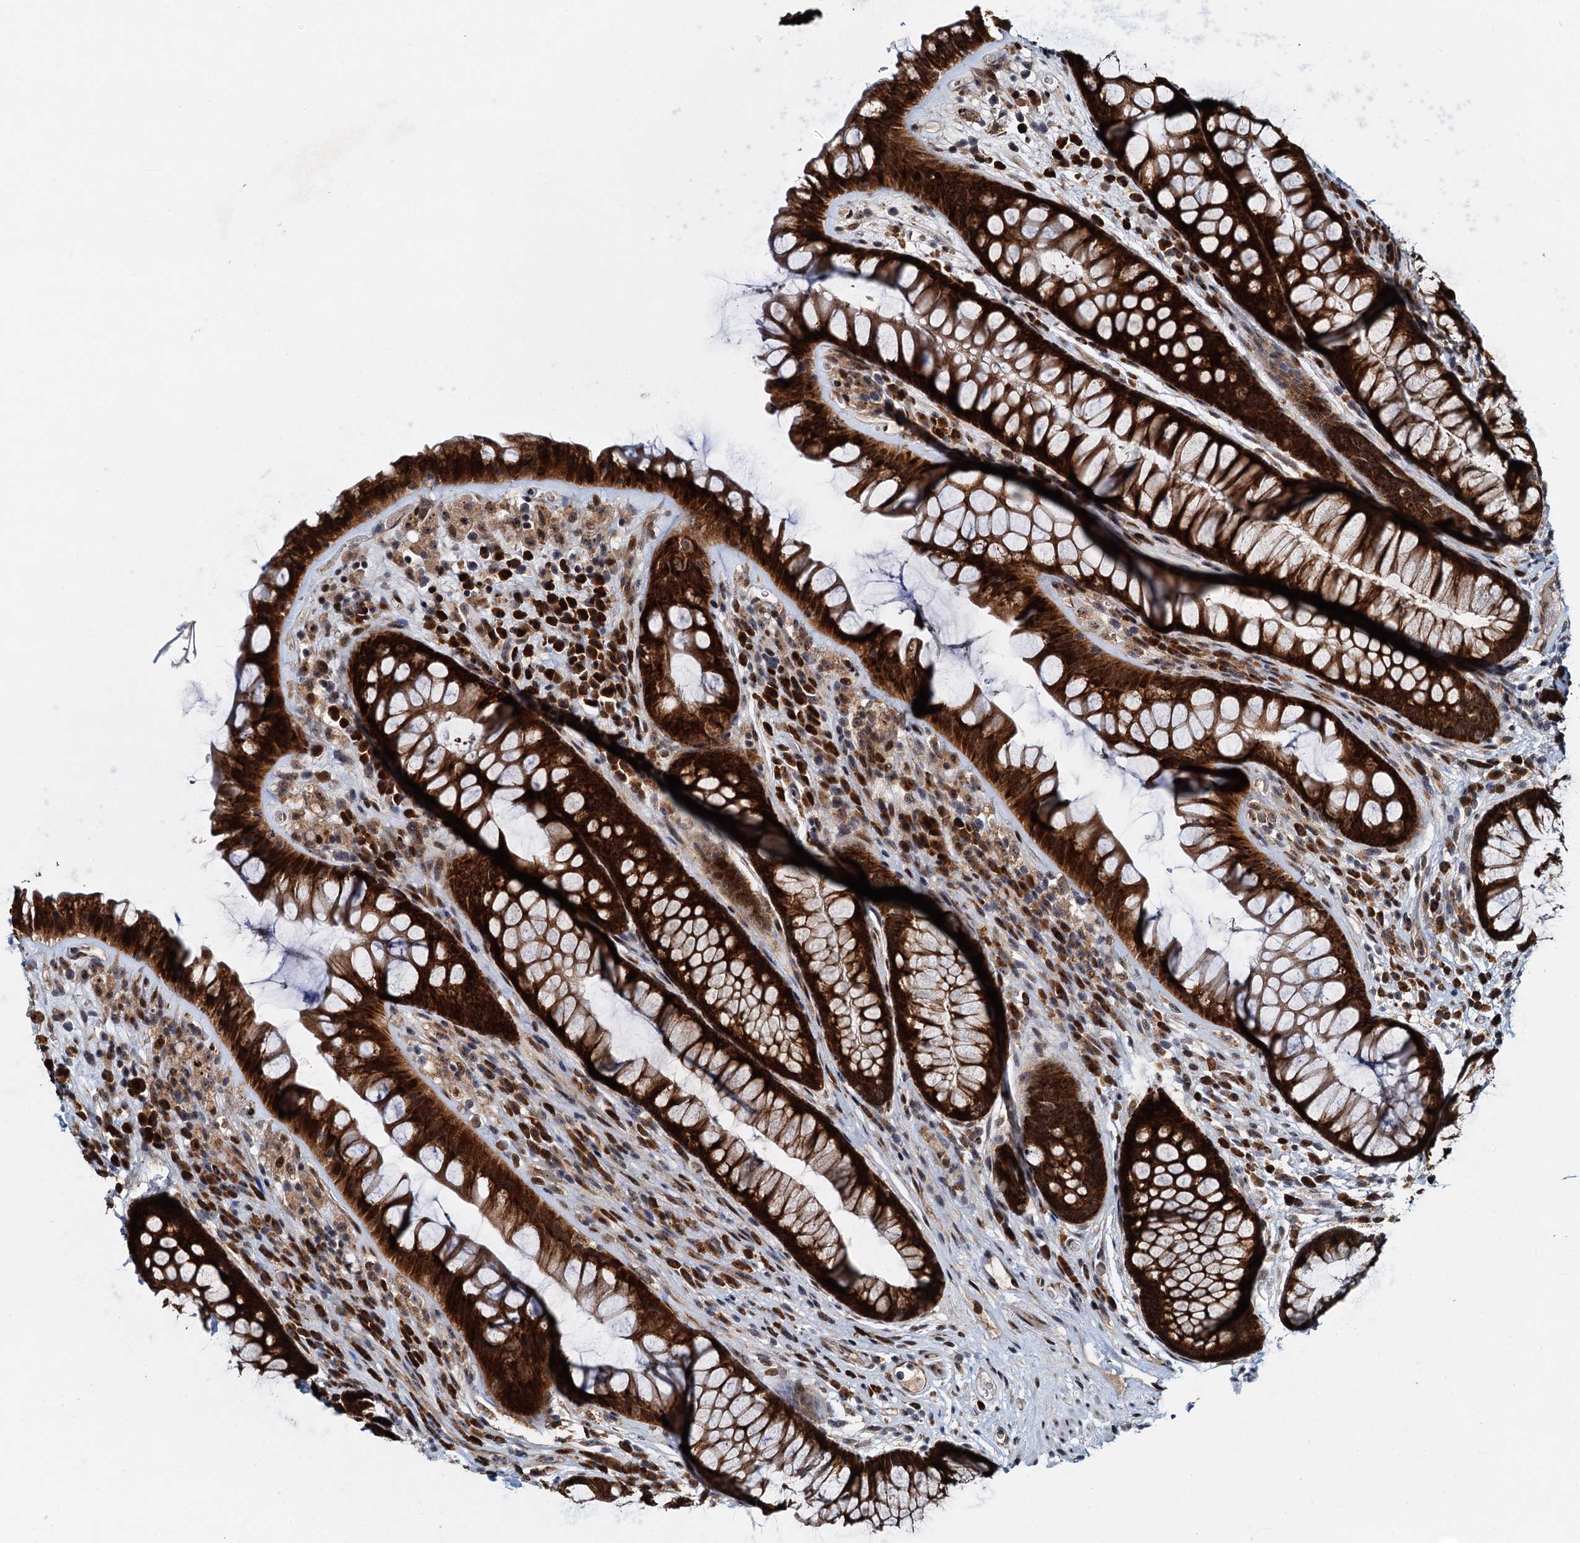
{"staining": {"intensity": "strong", "quantity": ">75%", "location": "cytoplasmic/membranous"}, "tissue": "rectum", "cell_type": "Glandular cells", "image_type": "normal", "snomed": [{"axis": "morphology", "description": "Normal tissue, NOS"}, {"axis": "topography", "description": "Rectum"}], "caption": "Brown immunohistochemical staining in unremarkable rectum reveals strong cytoplasmic/membranous positivity in about >75% of glandular cells. (Stains: DAB (3,3'-diaminobenzidine) in brown, nuclei in blue, Microscopy: brightfield microscopy at high magnification).", "gene": "DNAJC21", "patient": {"sex": "male", "age": 74}}